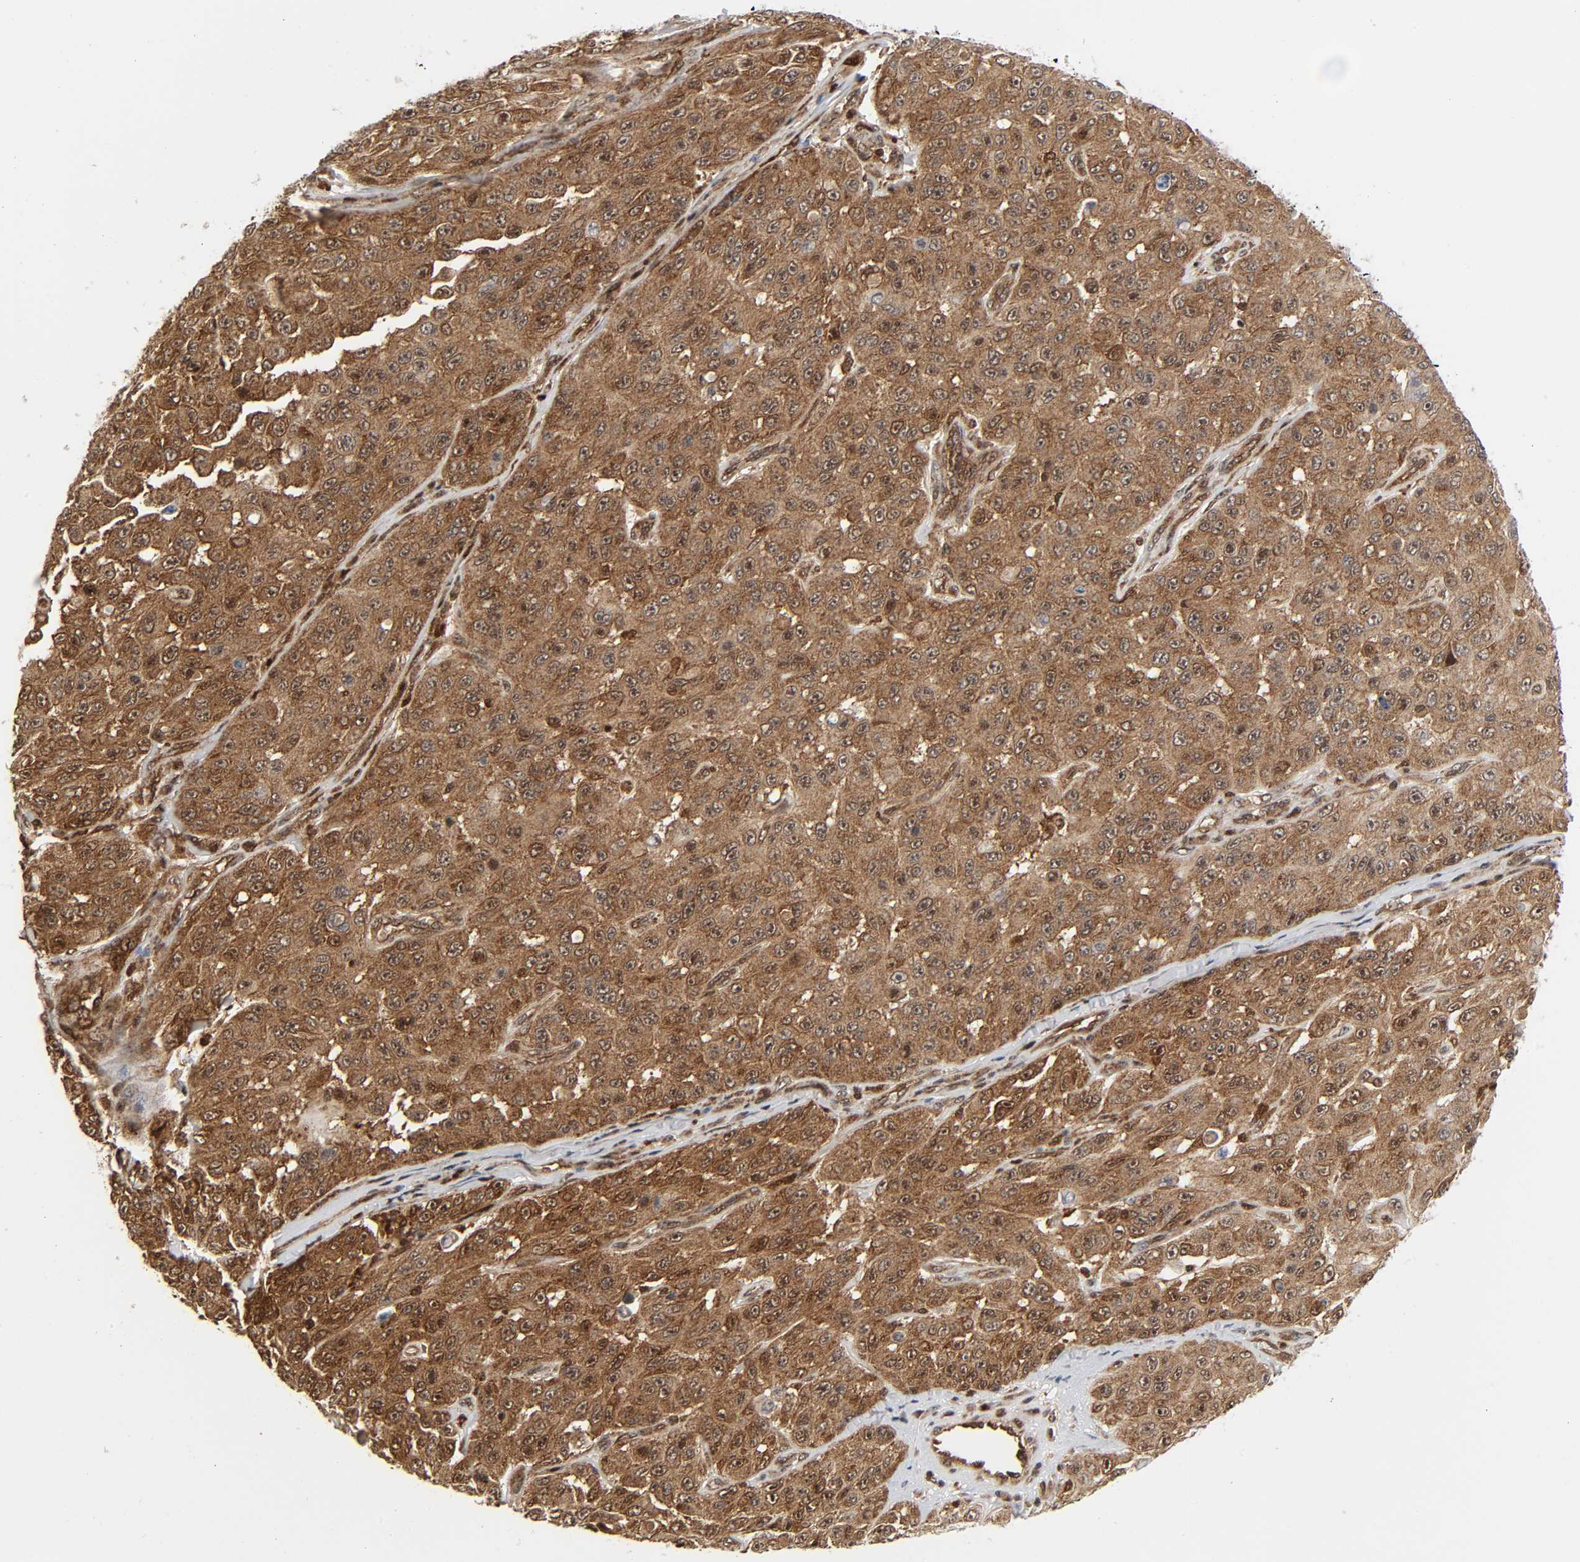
{"staining": {"intensity": "moderate", "quantity": ">75%", "location": "cytoplasmic/membranous"}, "tissue": "melanoma", "cell_type": "Tumor cells", "image_type": "cancer", "snomed": [{"axis": "morphology", "description": "Malignant melanoma, NOS"}, {"axis": "topography", "description": "Skin"}], "caption": "The micrograph exhibits immunohistochemical staining of malignant melanoma. There is moderate cytoplasmic/membranous positivity is present in approximately >75% of tumor cells.", "gene": "MAPK1", "patient": {"sex": "male", "age": 30}}